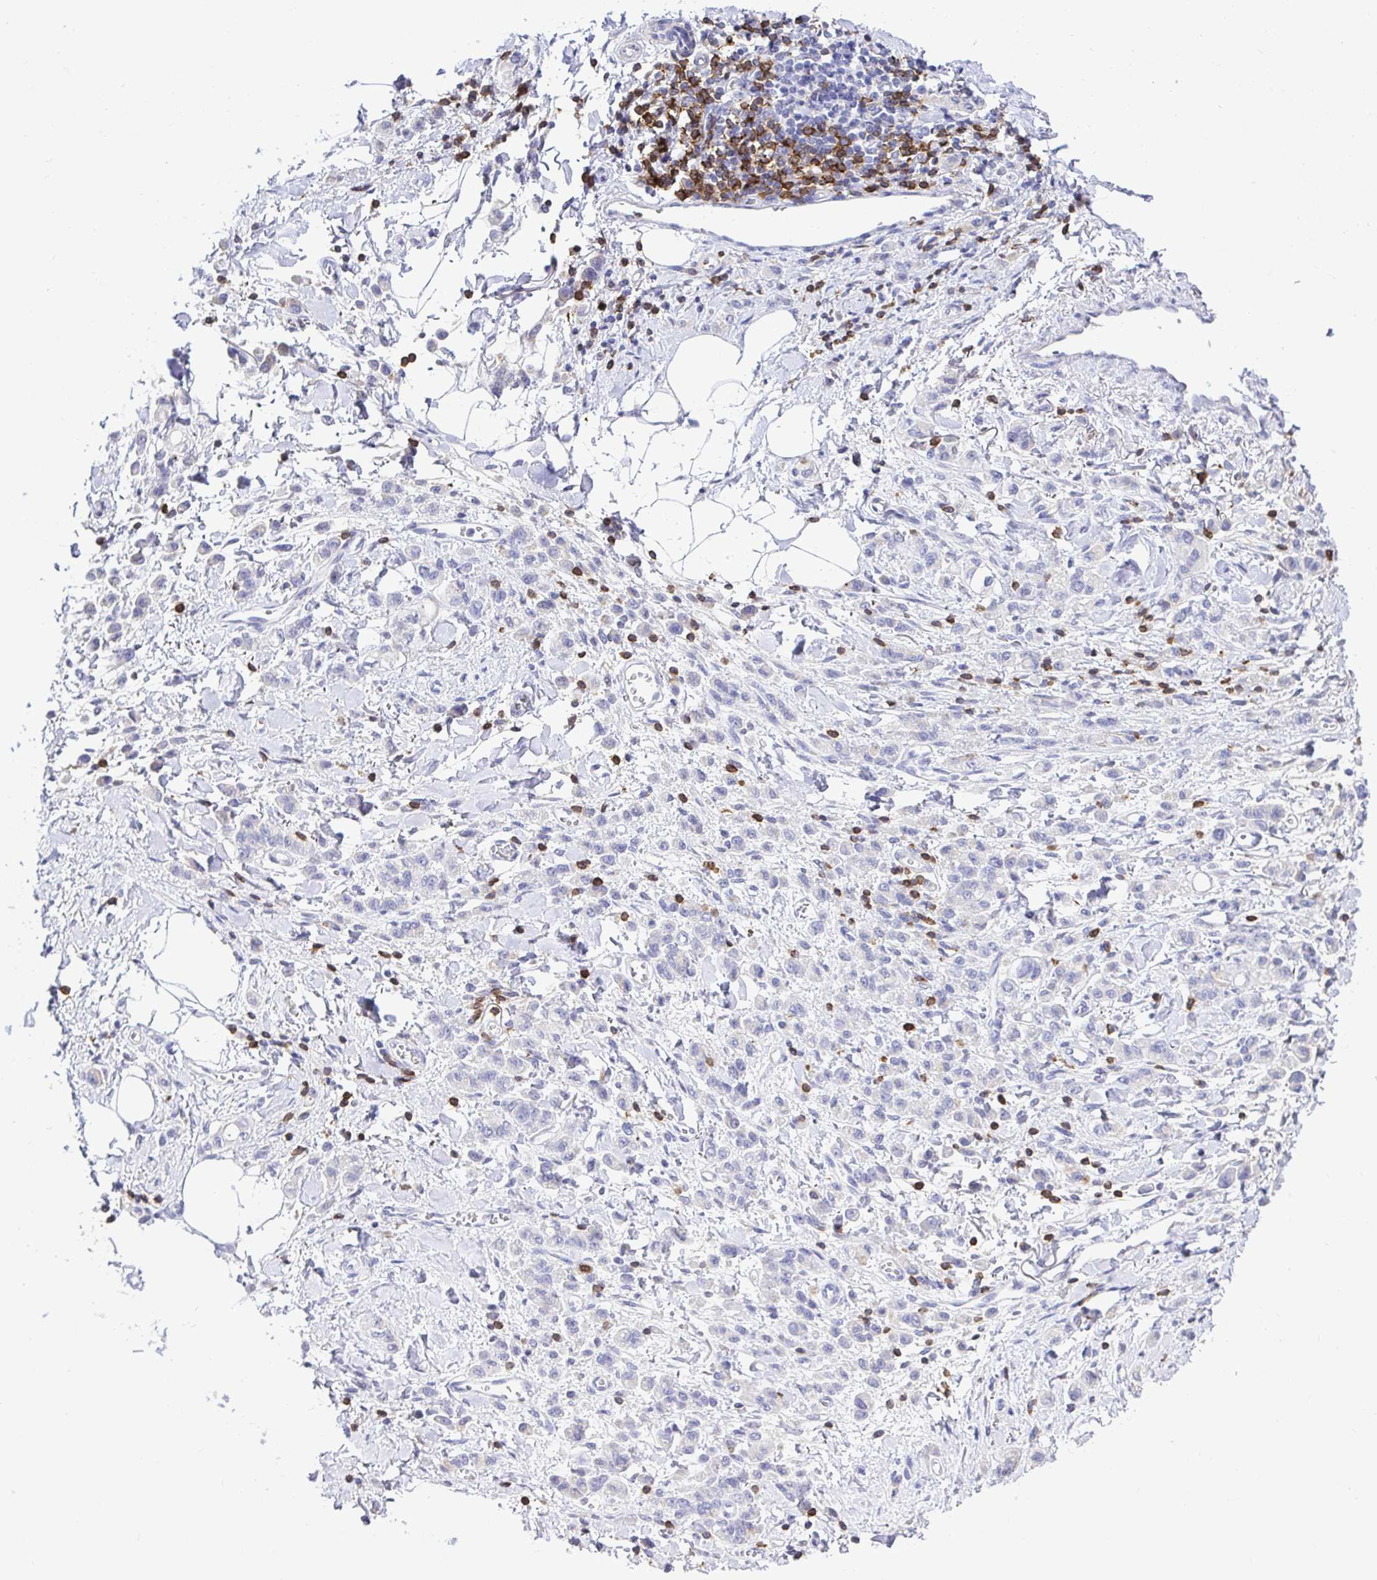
{"staining": {"intensity": "negative", "quantity": "none", "location": "none"}, "tissue": "stomach cancer", "cell_type": "Tumor cells", "image_type": "cancer", "snomed": [{"axis": "morphology", "description": "Adenocarcinoma, NOS"}, {"axis": "topography", "description": "Stomach"}], "caption": "High magnification brightfield microscopy of stomach cancer stained with DAB (brown) and counterstained with hematoxylin (blue): tumor cells show no significant expression. (Stains: DAB (3,3'-diaminobenzidine) immunohistochemistry with hematoxylin counter stain, Microscopy: brightfield microscopy at high magnification).", "gene": "SKAP1", "patient": {"sex": "male", "age": 77}}